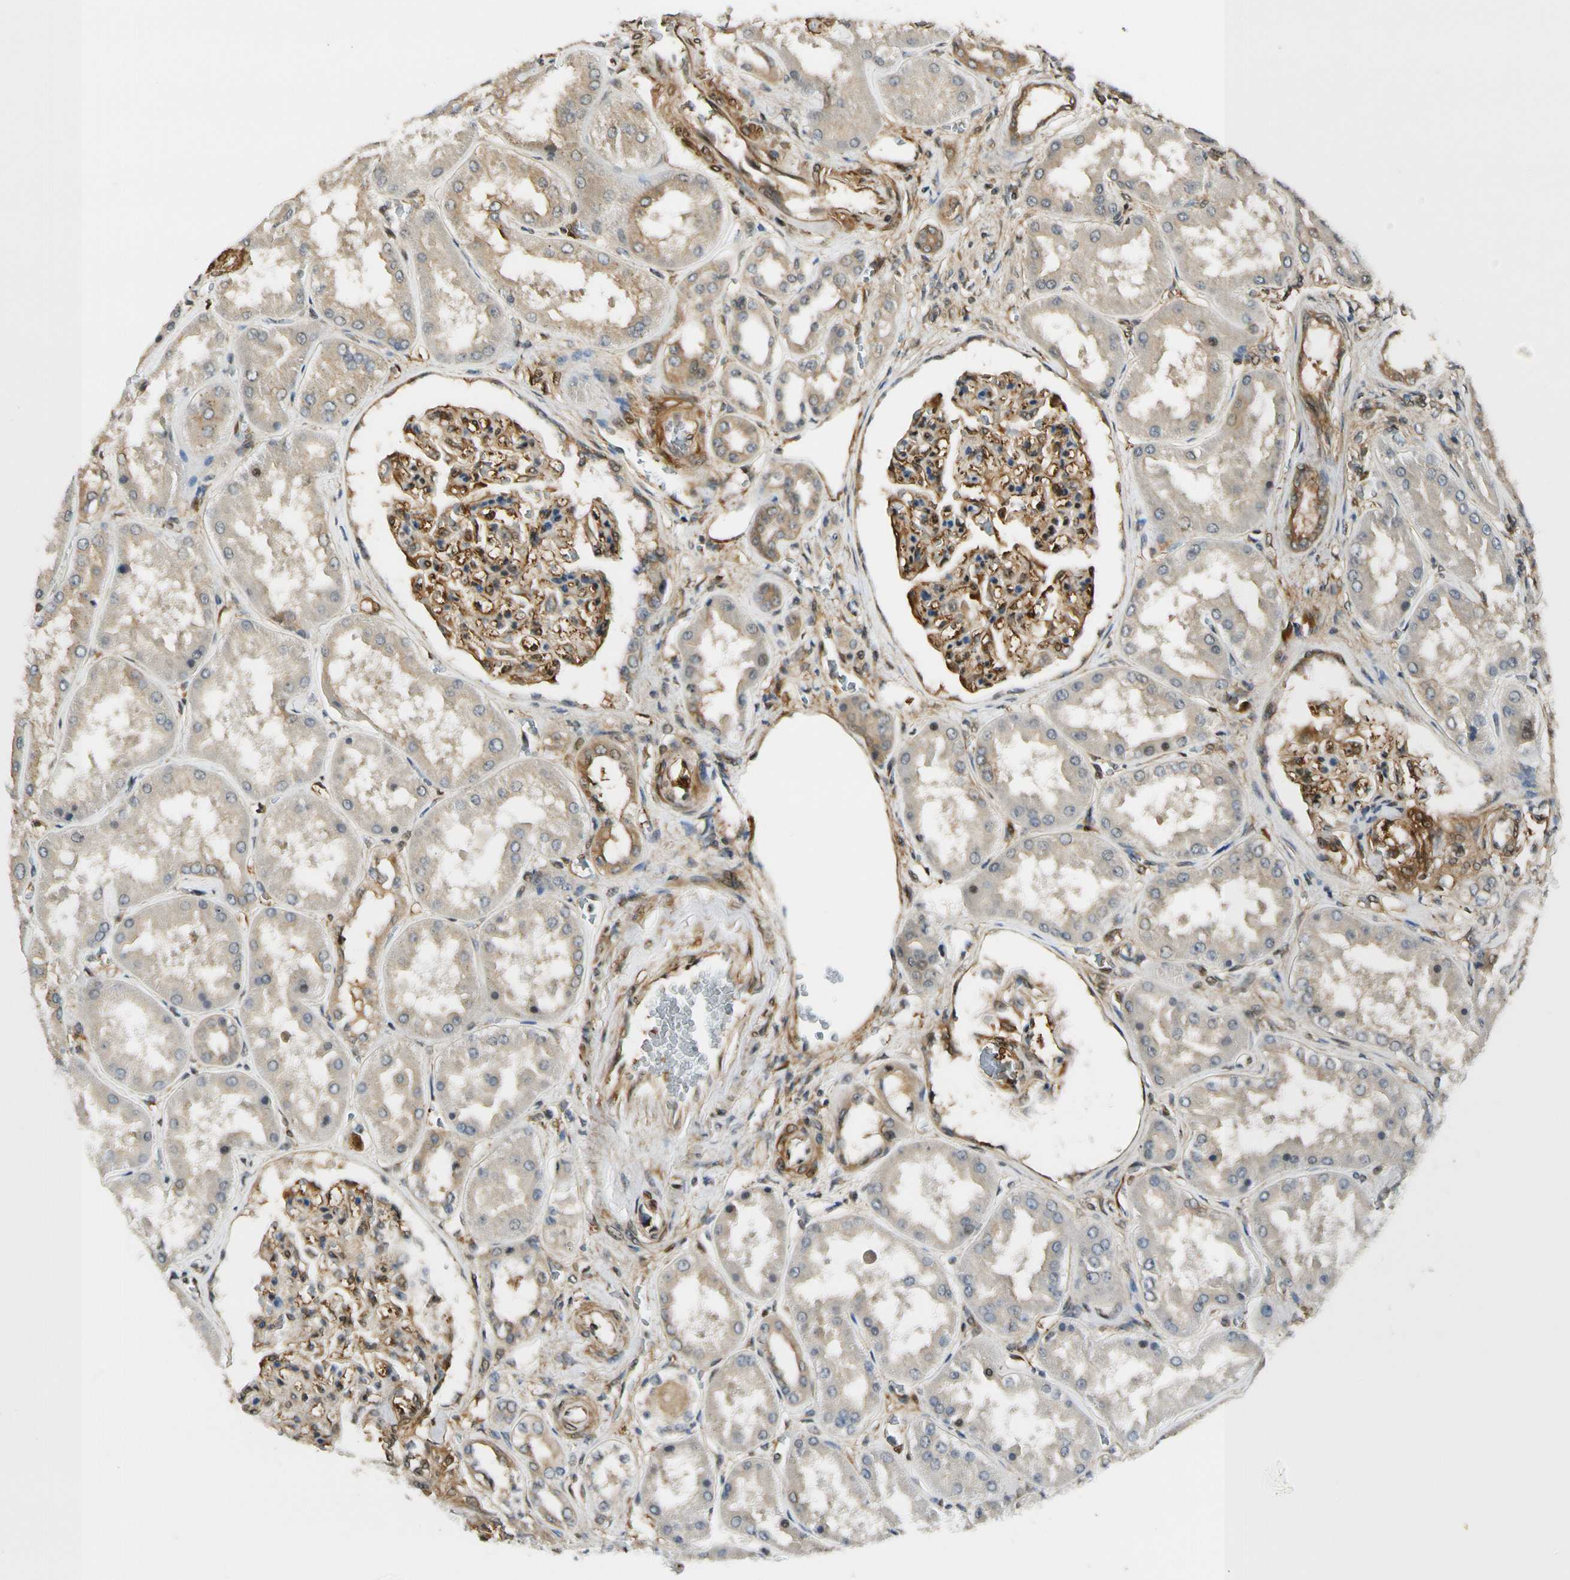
{"staining": {"intensity": "moderate", "quantity": ">75%", "location": "cytoplasmic/membranous"}, "tissue": "kidney", "cell_type": "Cells in glomeruli", "image_type": "normal", "snomed": [{"axis": "morphology", "description": "Normal tissue, NOS"}, {"axis": "topography", "description": "Kidney"}], "caption": "This histopathology image shows unremarkable kidney stained with immunohistochemistry to label a protein in brown. The cytoplasmic/membranous of cells in glomeruli show moderate positivity for the protein. Nuclei are counter-stained blue.", "gene": "RASGRF1", "patient": {"sex": "female", "age": 56}}